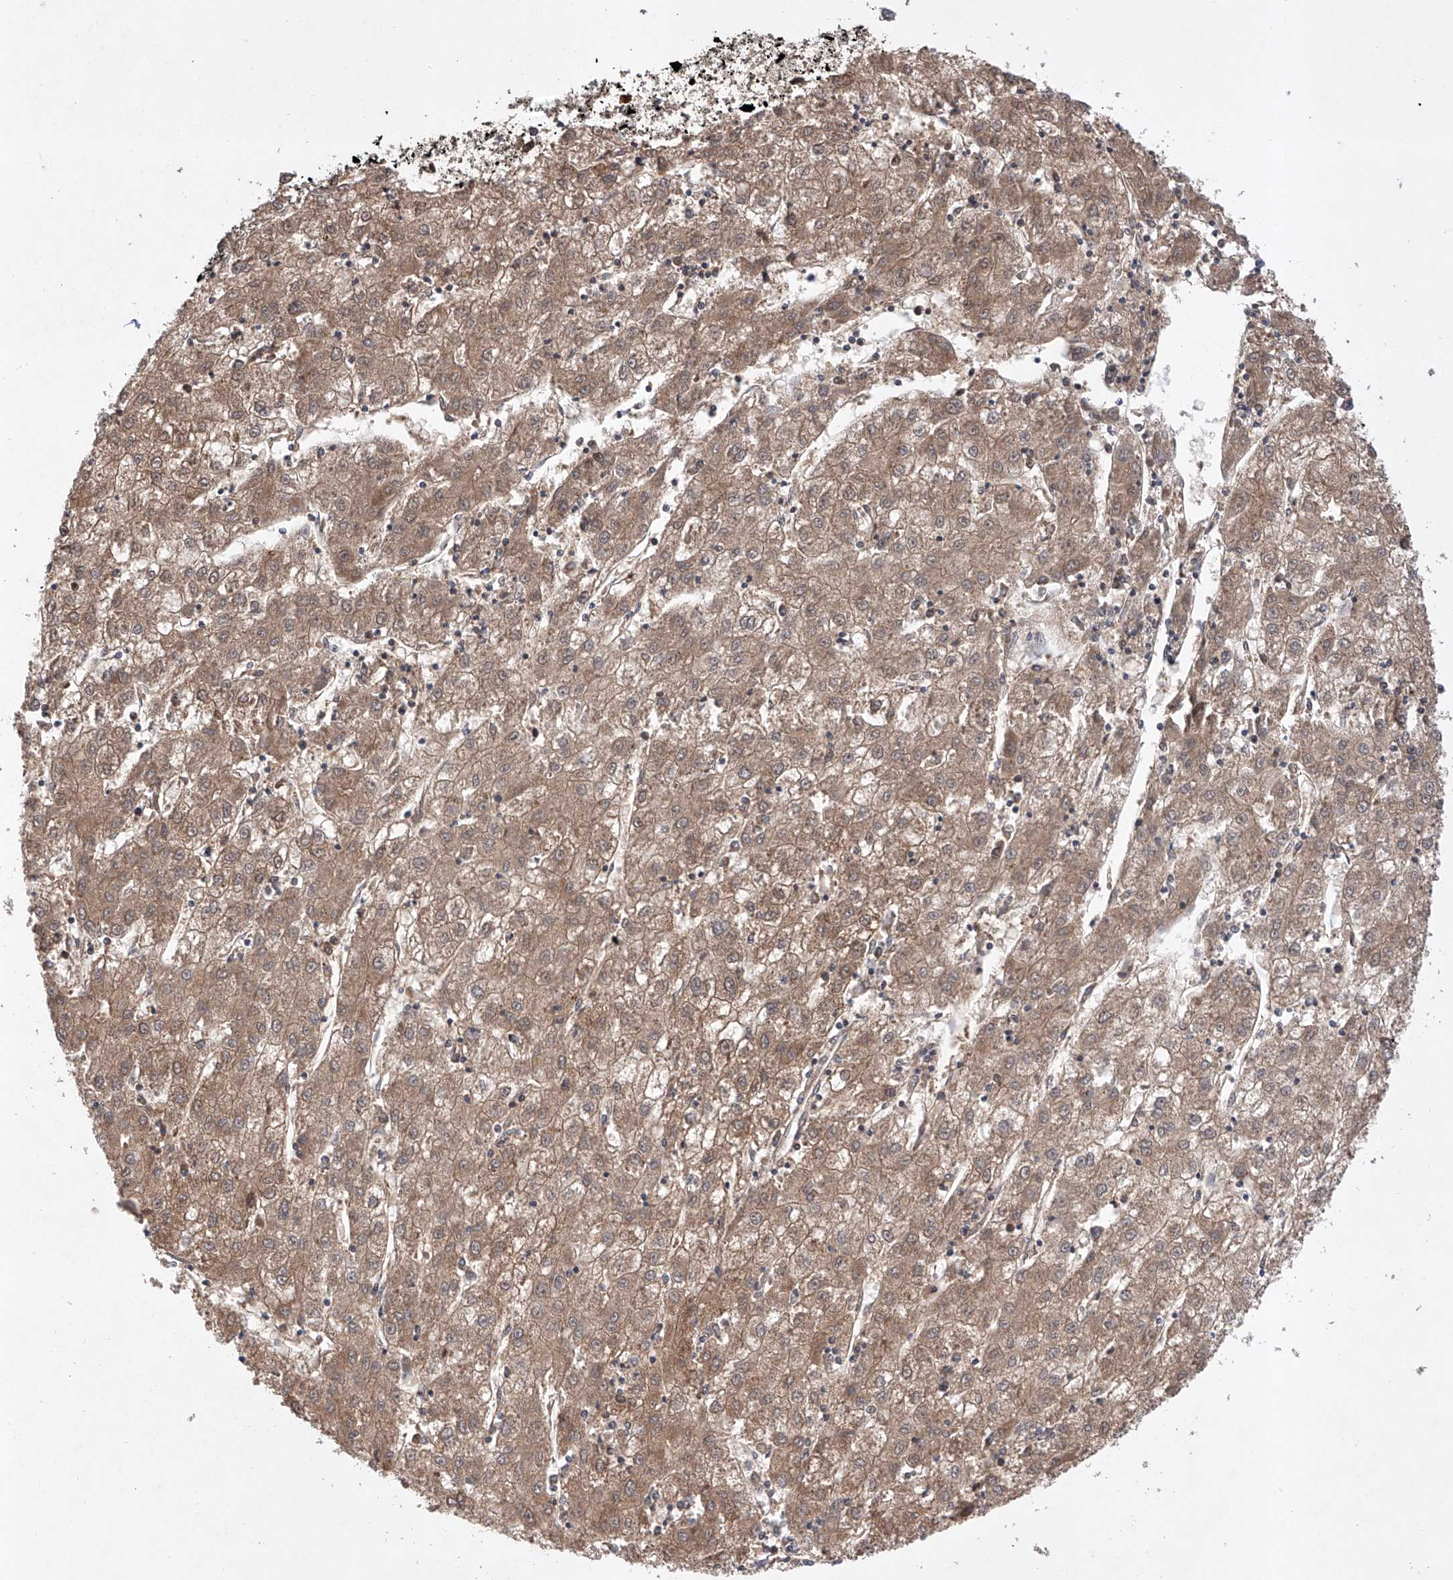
{"staining": {"intensity": "moderate", "quantity": ">75%", "location": "cytoplasmic/membranous"}, "tissue": "liver cancer", "cell_type": "Tumor cells", "image_type": "cancer", "snomed": [{"axis": "morphology", "description": "Carcinoma, Hepatocellular, NOS"}, {"axis": "topography", "description": "Liver"}], "caption": "A brown stain labels moderate cytoplasmic/membranous staining of a protein in hepatocellular carcinoma (liver) tumor cells.", "gene": "TIMM23", "patient": {"sex": "male", "age": 72}}